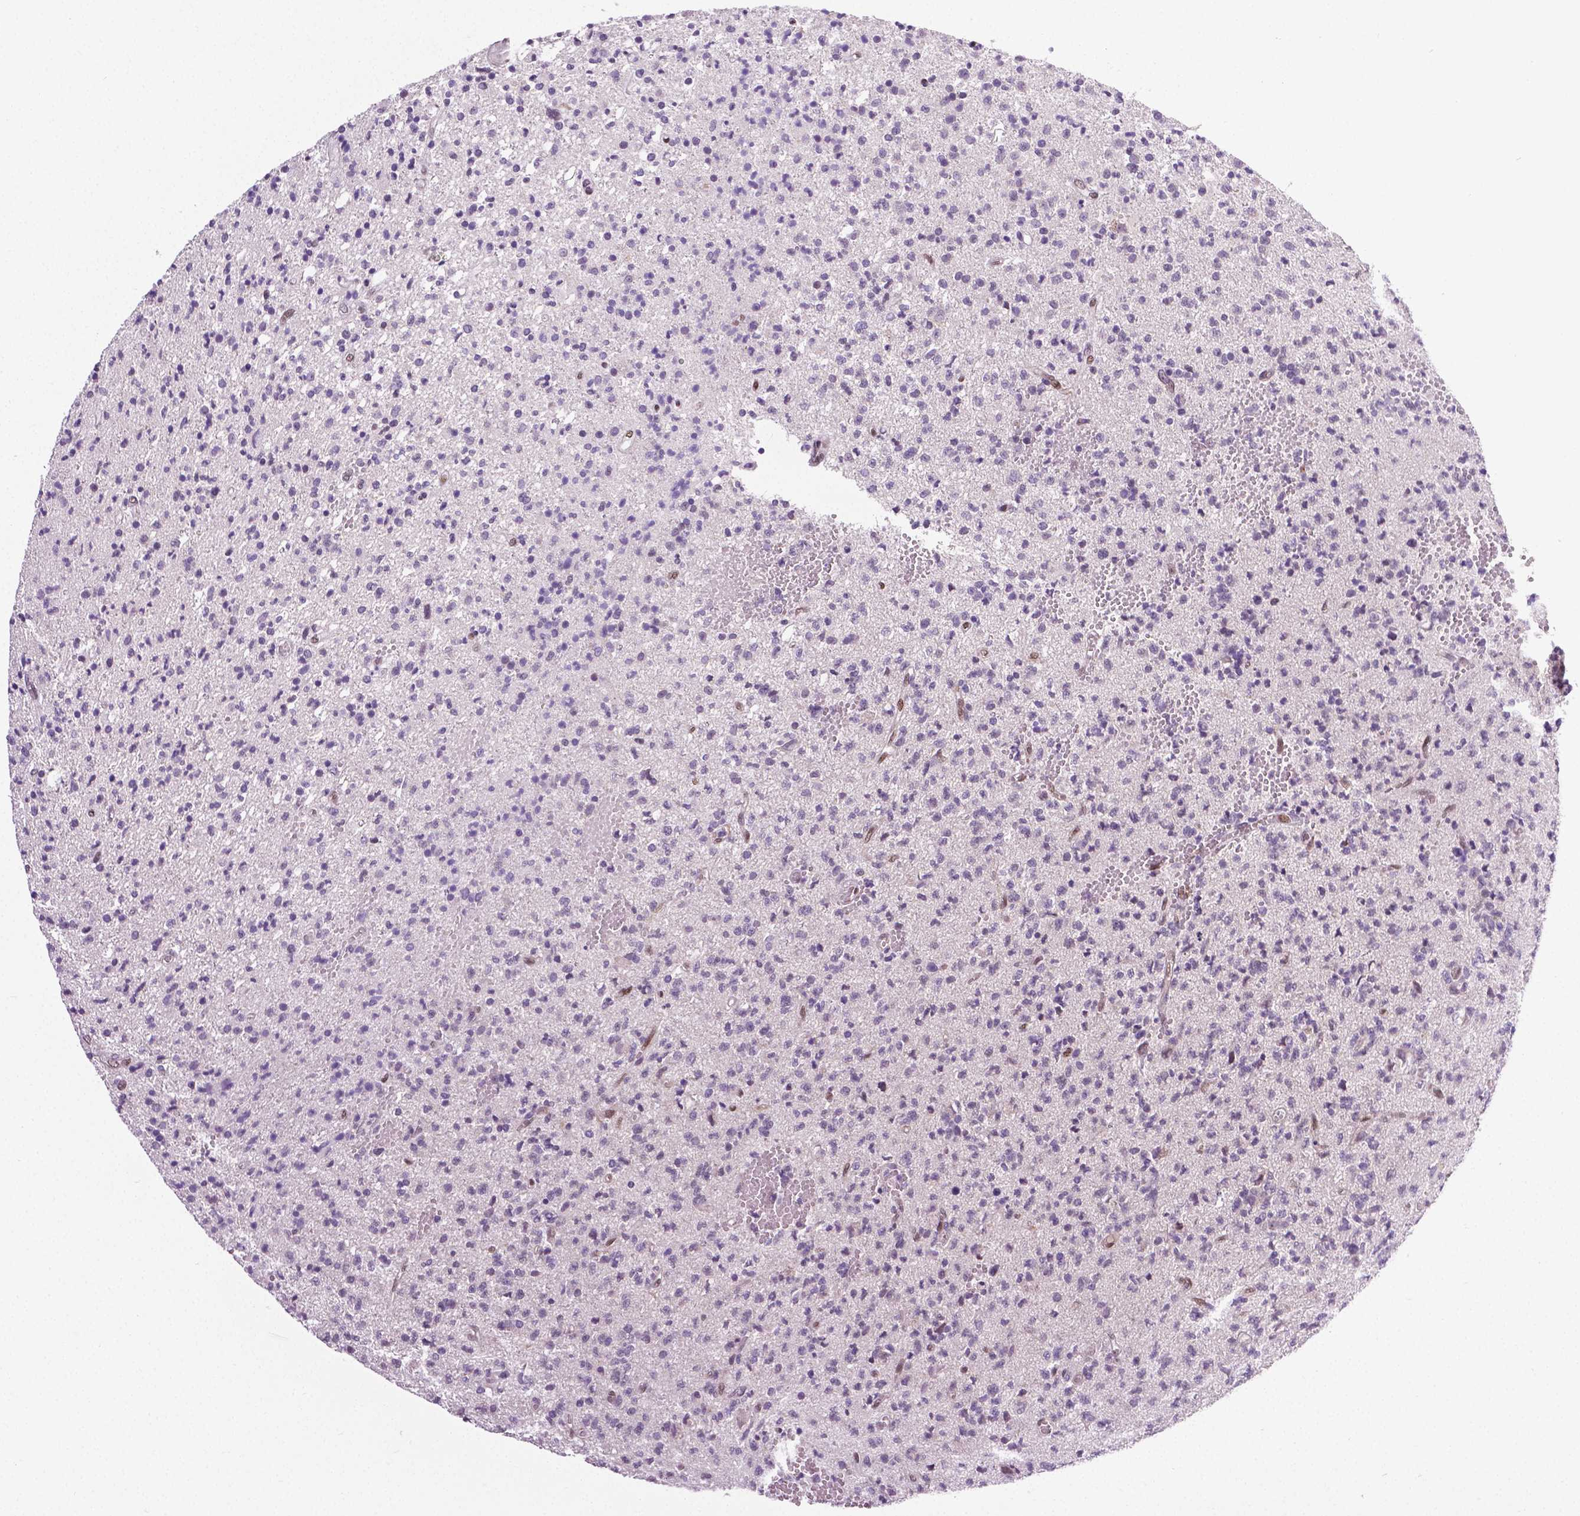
{"staining": {"intensity": "negative", "quantity": "none", "location": "none"}, "tissue": "glioma", "cell_type": "Tumor cells", "image_type": "cancer", "snomed": [{"axis": "morphology", "description": "Glioma, malignant, Low grade"}, {"axis": "topography", "description": "Brain"}], "caption": "Tumor cells are negative for brown protein staining in glioma.", "gene": "PTGER3", "patient": {"sex": "male", "age": 64}}